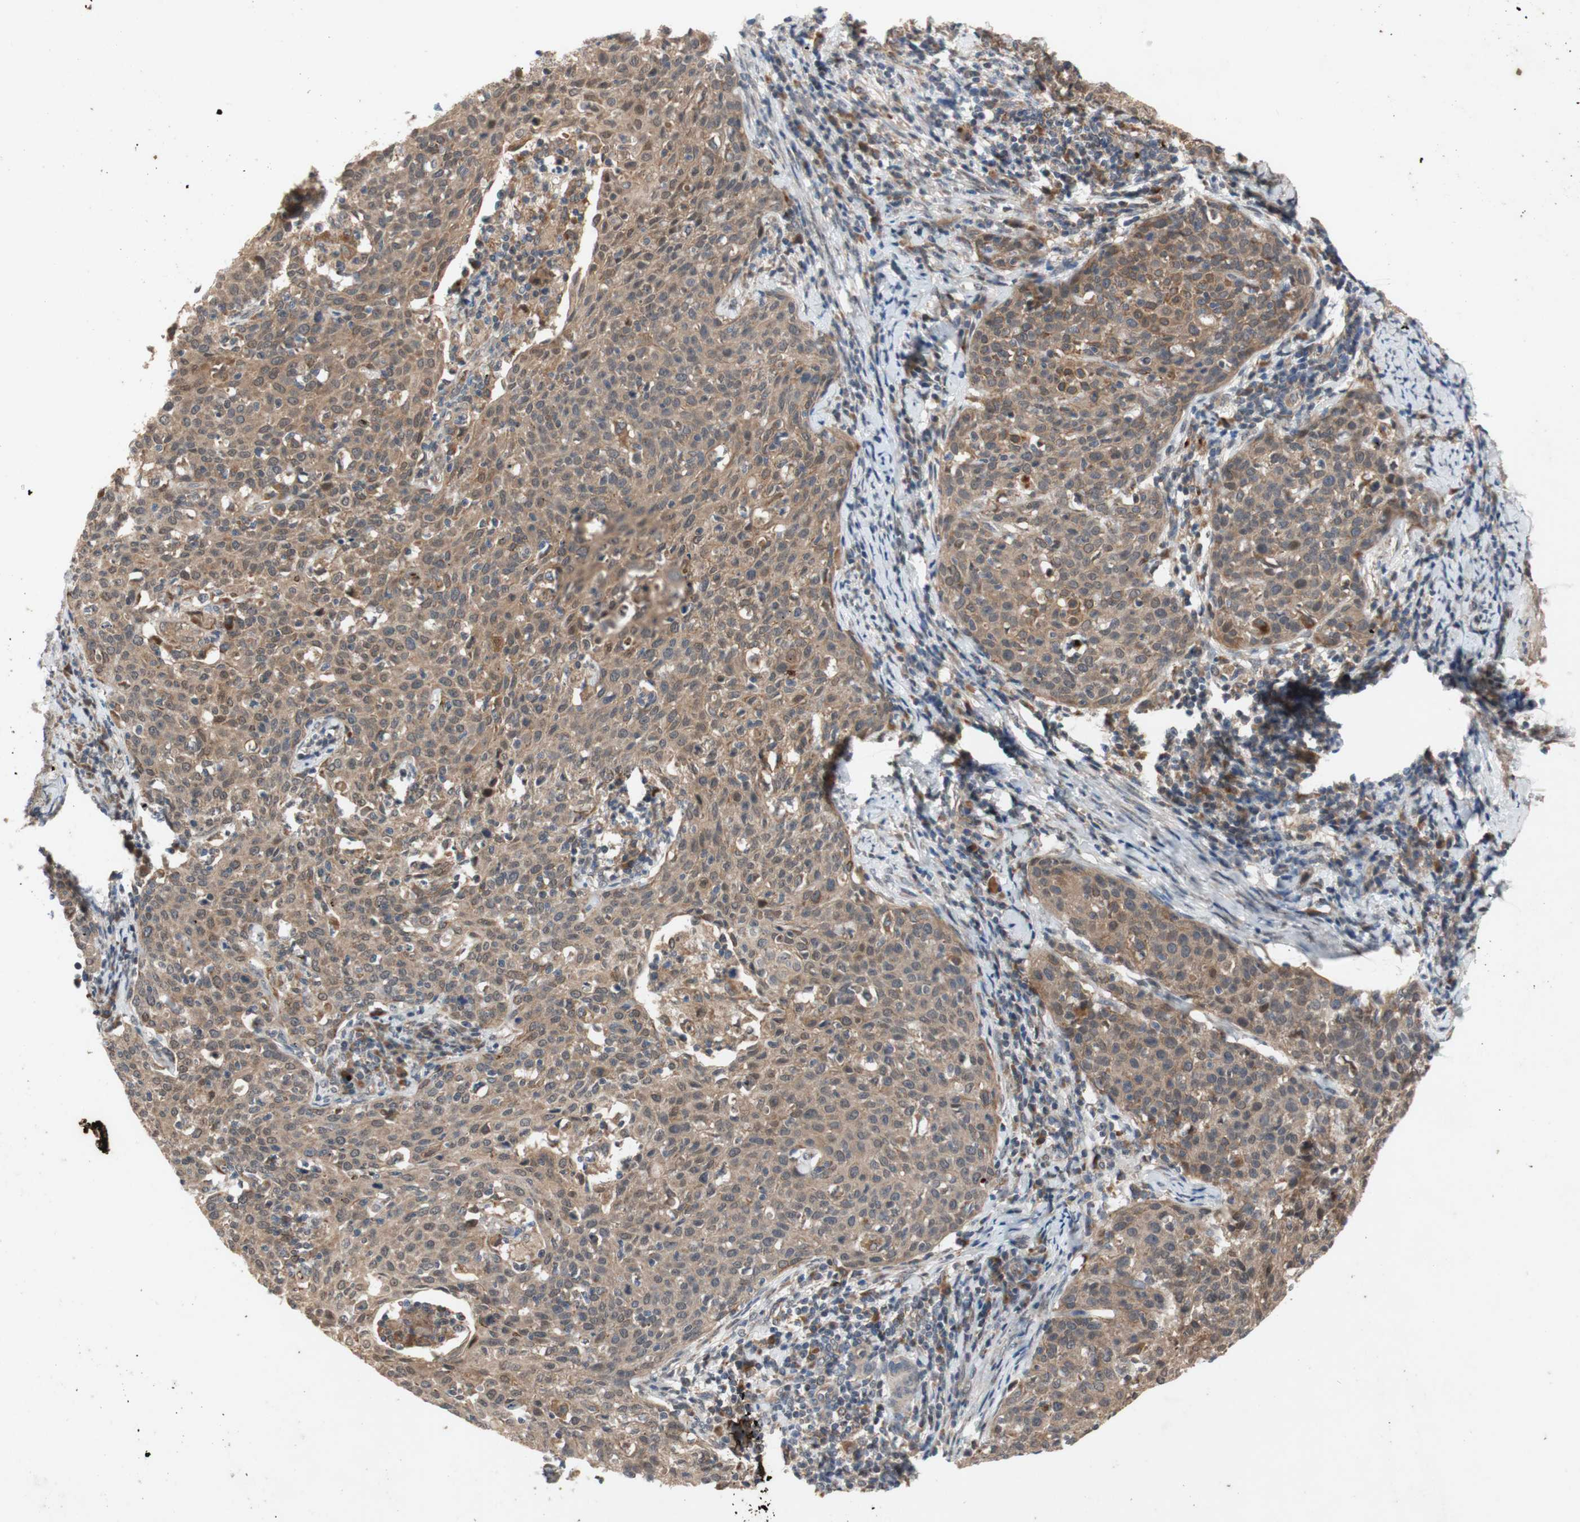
{"staining": {"intensity": "moderate", "quantity": ">75%", "location": "cytoplasmic/membranous"}, "tissue": "cervical cancer", "cell_type": "Tumor cells", "image_type": "cancer", "snomed": [{"axis": "morphology", "description": "Squamous cell carcinoma, NOS"}, {"axis": "topography", "description": "Cervix"}], "caption": "Brown immunohistochemical staining in human cervical squamous cell carcinoma shows moderate cytoplasmic/membranous expression in approximately >75% of tumor cells.", "gene": "PKN1", "patient": {"sex": "female", "age": 38}}